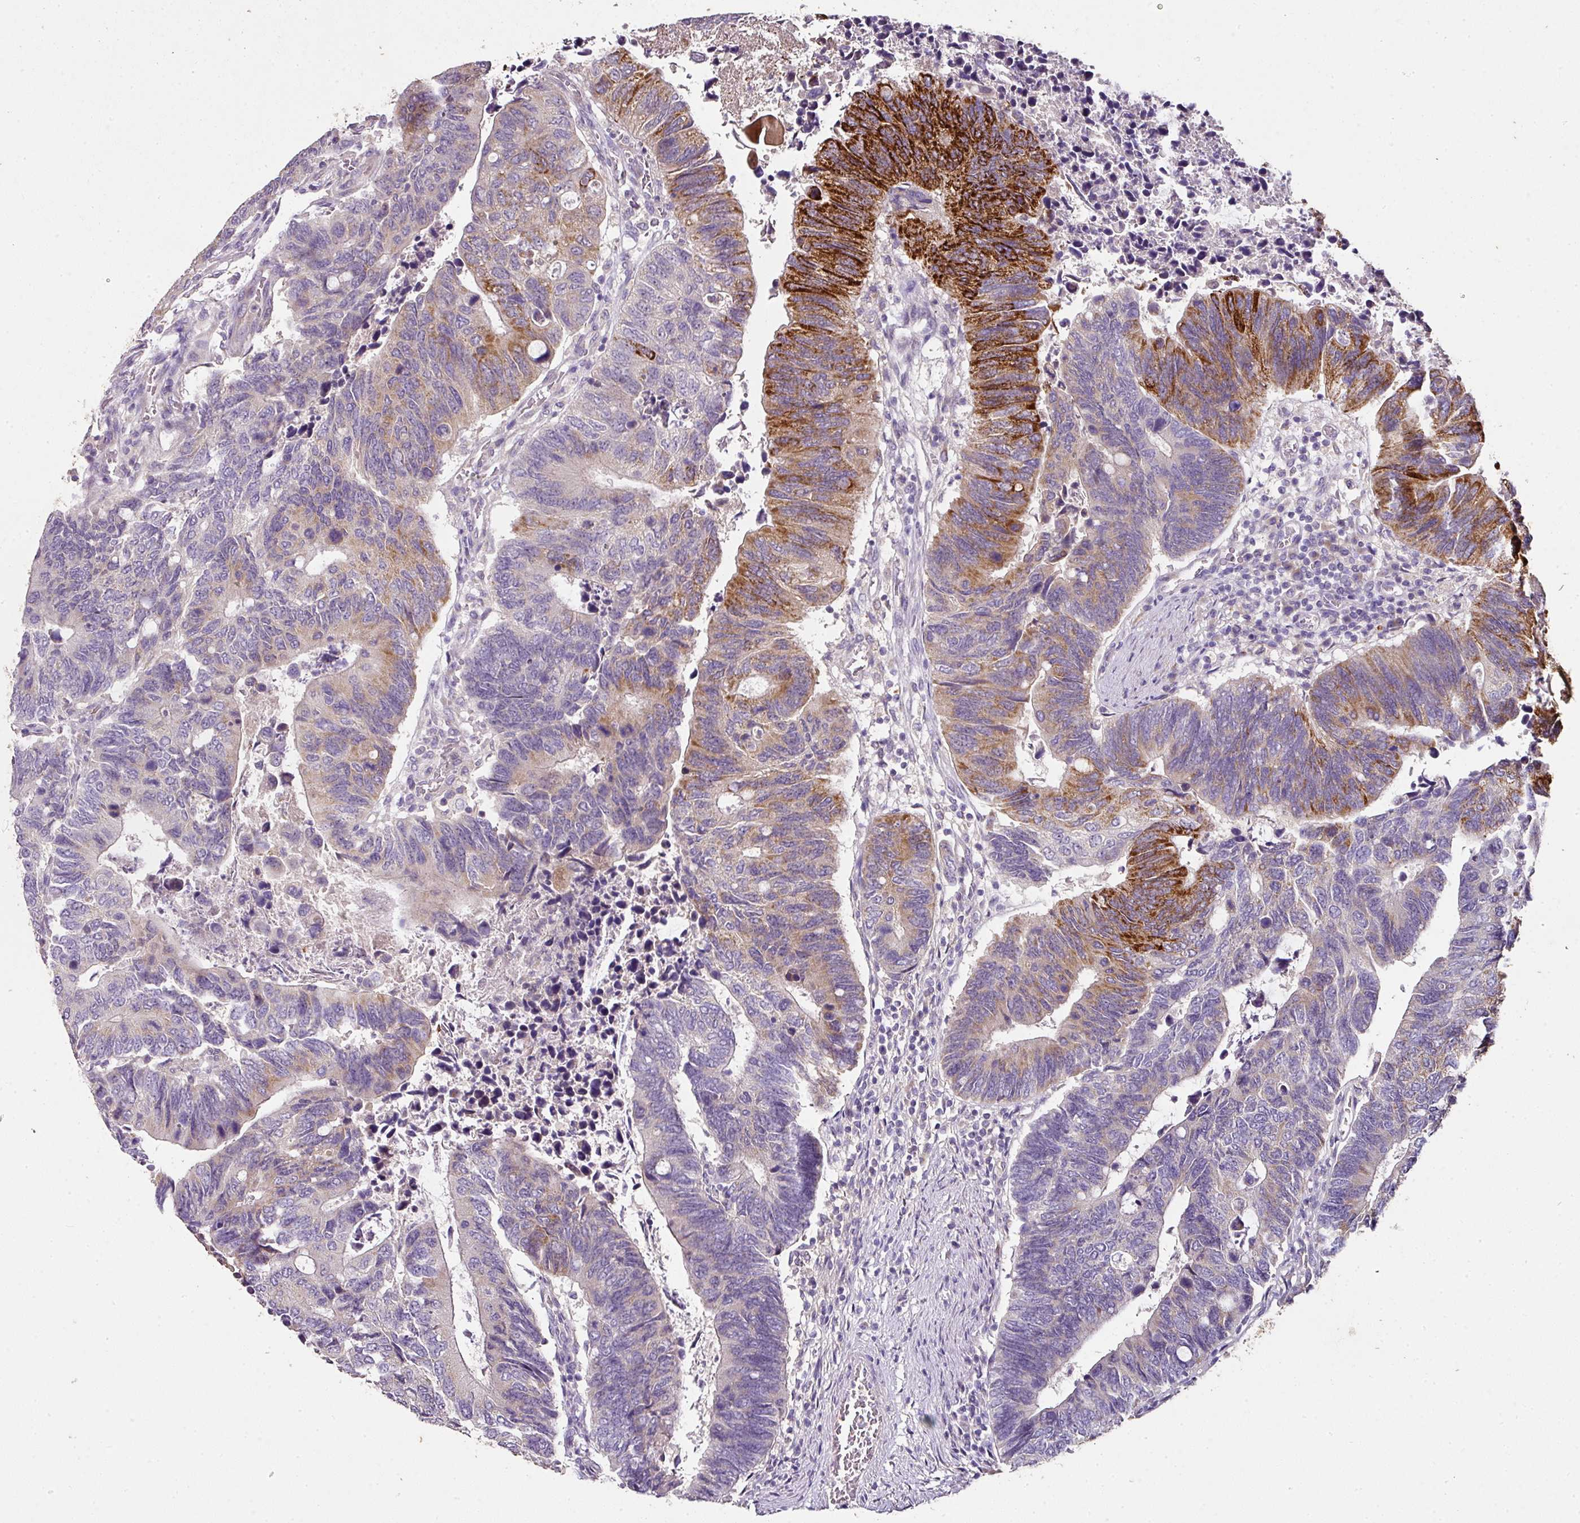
{"staining": {"intensity": "strong", "quantity": "<25%", "location": "cytoplasmic/membranous"}, "tissue": "colorectal cancer", "cell_type": "Tumor cells", "image_type": "cancer", "snomed": [{"axis": "morphology", "description": "Adenocarcinoma, NOS"}, {"axis": "topography", "description": "Colon"}], "caption": "A high-resolution photomicrograph shows IHC staining of colorectal cancer, which reveals strong cytoplasmic/membranous staining in approximately <25% of tumor cells.", "gene": "SKIC2", "patient": {"sex": "male", "age": 87}}